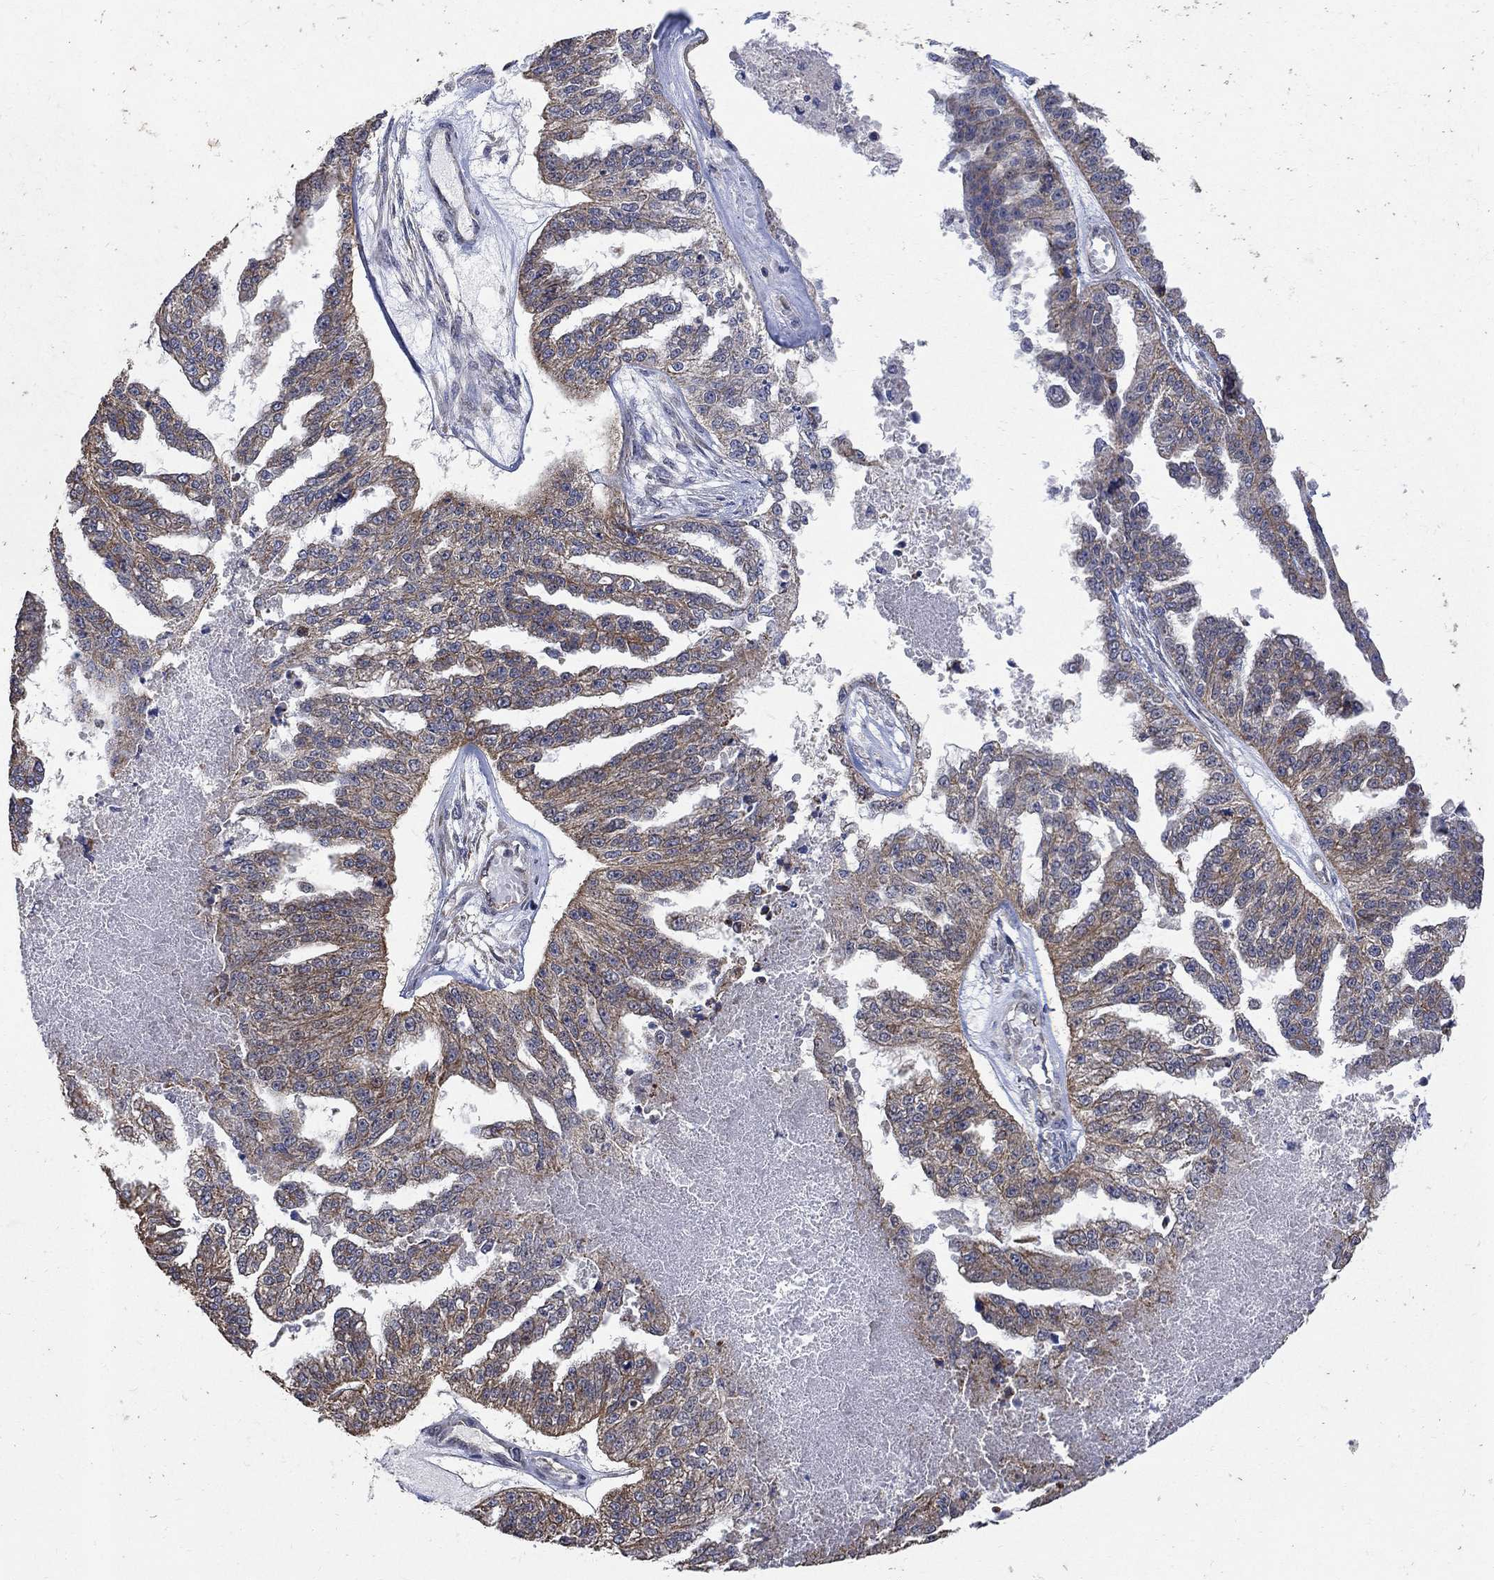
{"staining": {"intensity": "moderate", "quantity": "25%-75%", "location": "cytoplasmic/membranous"}, "tissue": "ovarian cancer", "cell_type": "Tumor cells", "image_type": "cancer", "snomed": [{"axis": "morphology", "description": "Cystadenocarcinoma, serous, NOS"}, {"axis": "topography", "description": "Ovary"}], "caption": "Immunohistochemical staining of human ovarian serous cystadenocarcinoma shows medium levels of moderate cytoplasmic/membranous expression in about 25%-75% of tumor cells.", "gene": "ANKRA2", "patient": {"sex": "female", "age": 58}}